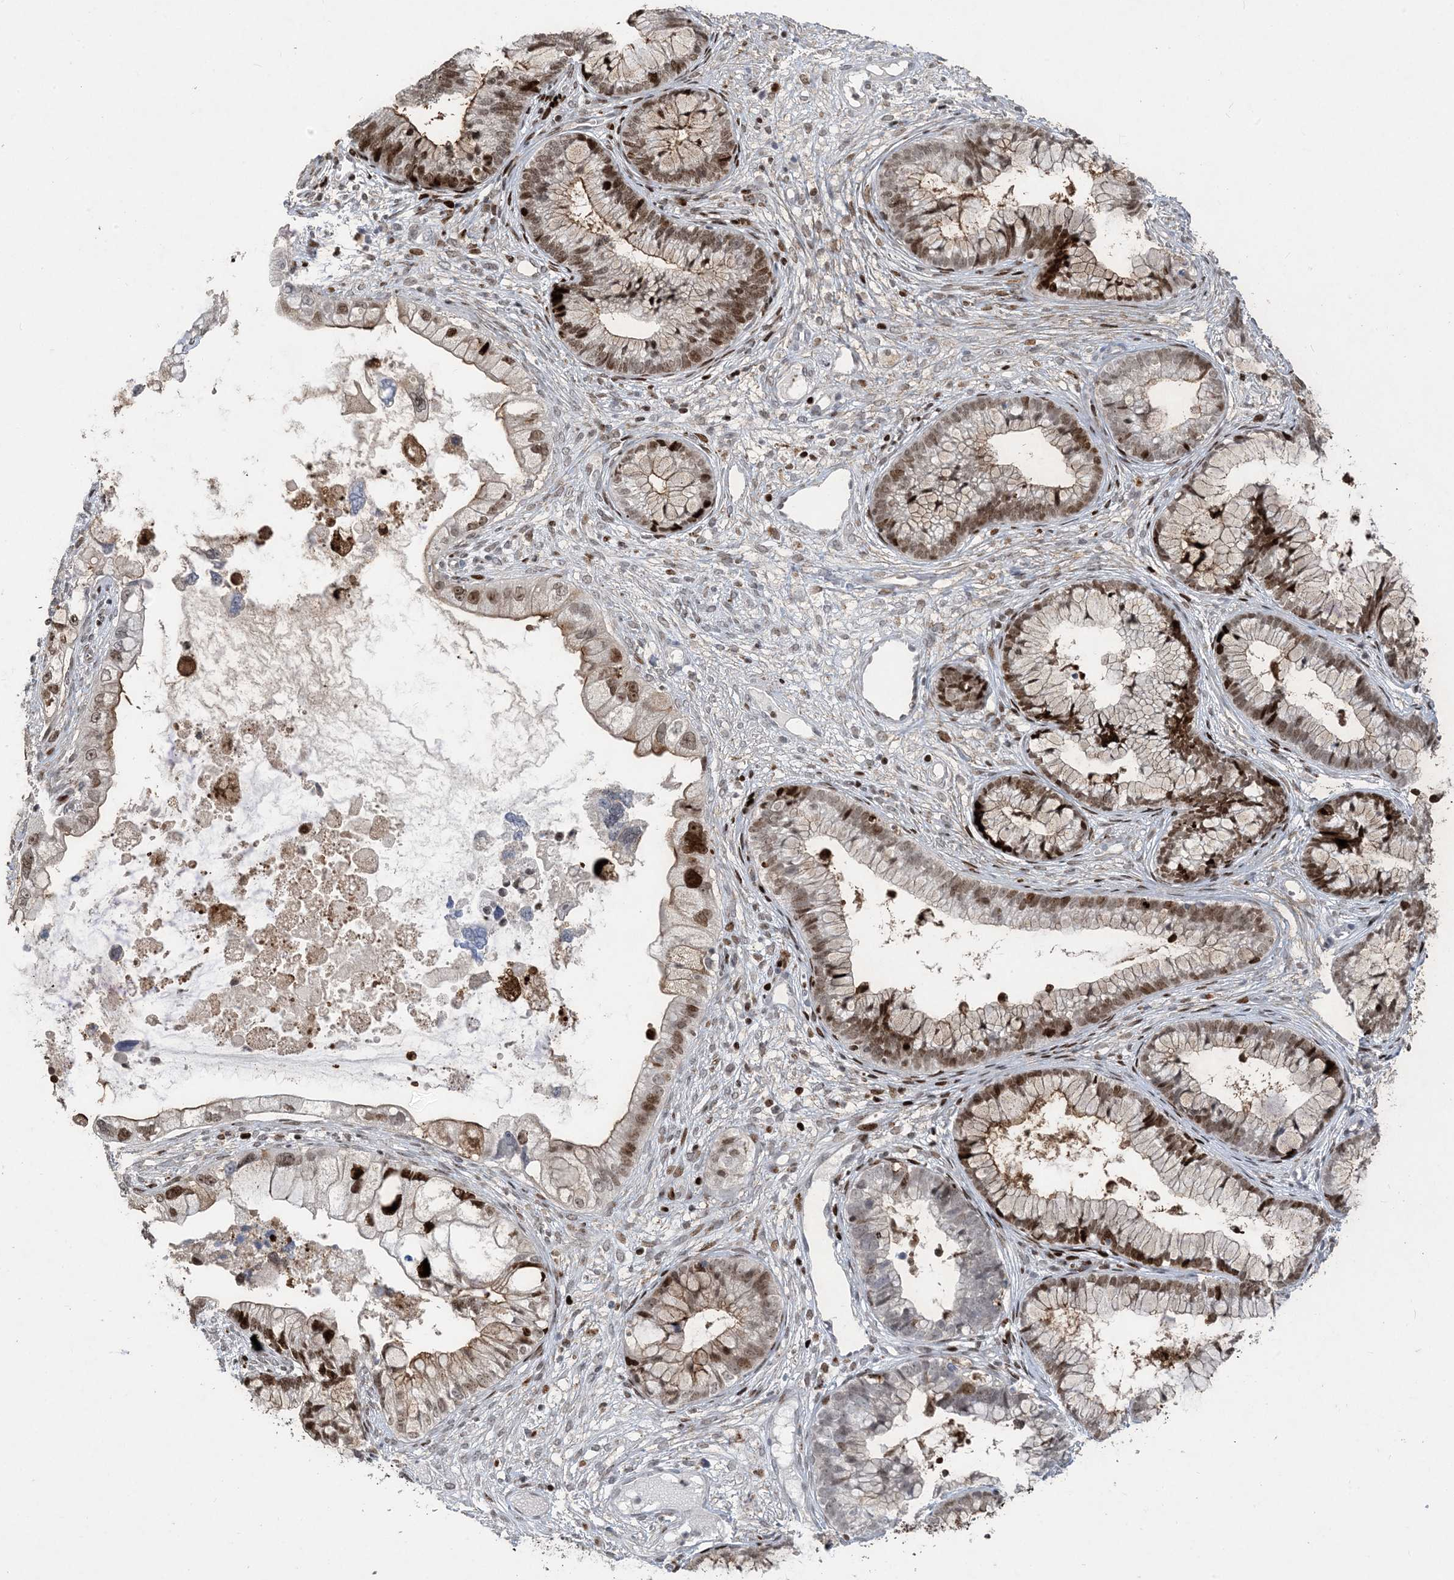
{"staining": {"intensity": "strong", "quantity": "25%-75%", "location": "nuclear"}, "tissue": "cervical cancer", "cell_type": "Tumor cells", "image_type": "cancer", "snomed": [{"axis": "morphology", "description": "Adenocarcinoma, NOS"}, {"axis": "topography", "description": "Cervix"}], "caption": "An image showing strong nuclear staining in about 25%-75% of tumor cells in cervical cancer (adenocarcinoma), as visualized by brown immunohistochemical staining.", "gene": "SLC25A53", "patient": {"sex": "female", "age": 44}}